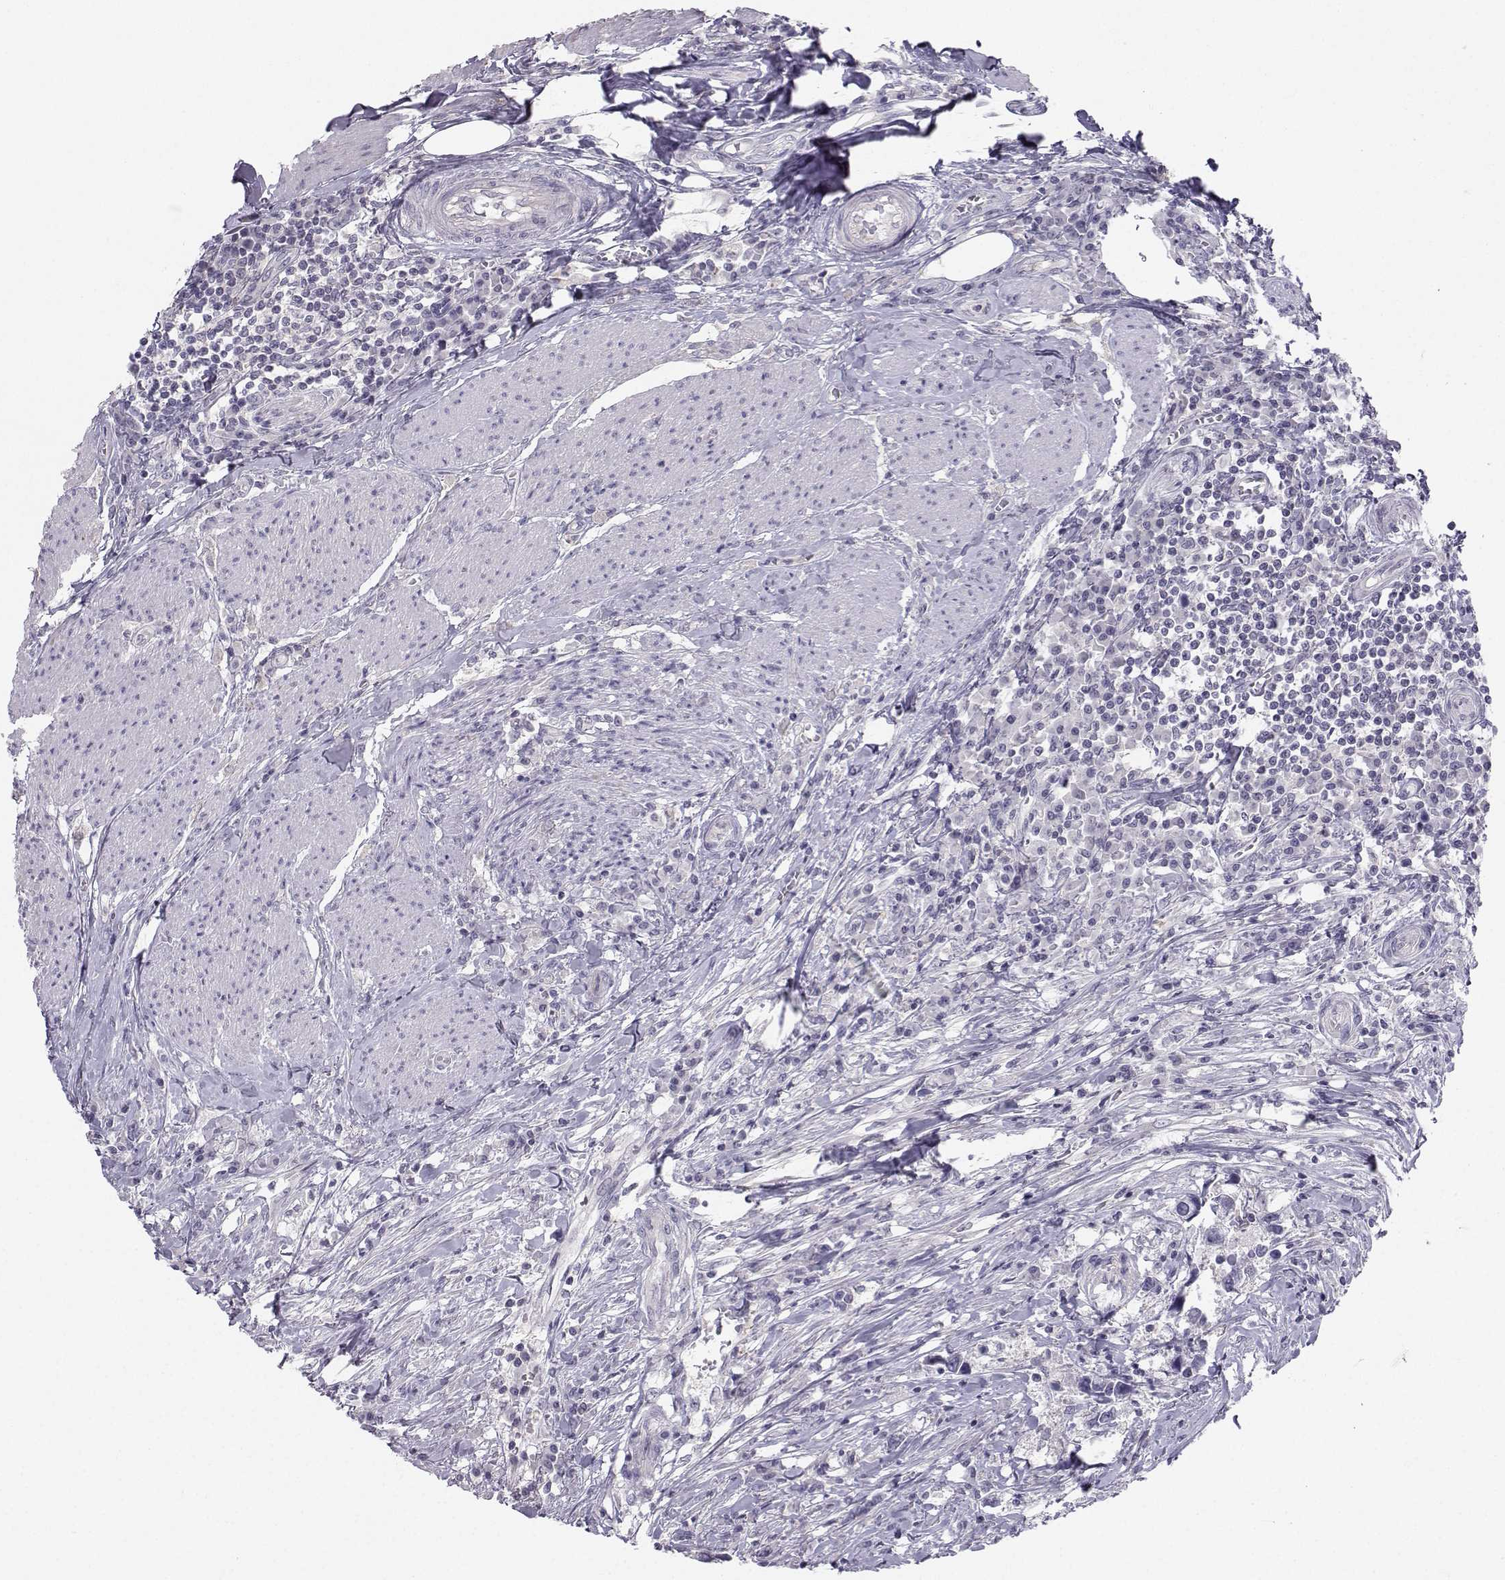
{"staining": {"intensity": "negative", "quantity": "none", "location": "none"}, "tissue": "urothelial cancer", "cell_type": "Tumor cells", "image_type": "cancer", "snomed": [{"axis": "morphology", "description": "Urothelial carcinoma, NOS"}, {"axis": "morphology", "description": "Urothelial carcinoma, High grade"}, {"axis": "topography", "description": "Urinary bladder"}], "caption": "Histopathology image shows no significant protein expression in tumor cells of urothelial cancer.", "gene": "MROH7", "patient": {"sex": "male", "age": 63}}